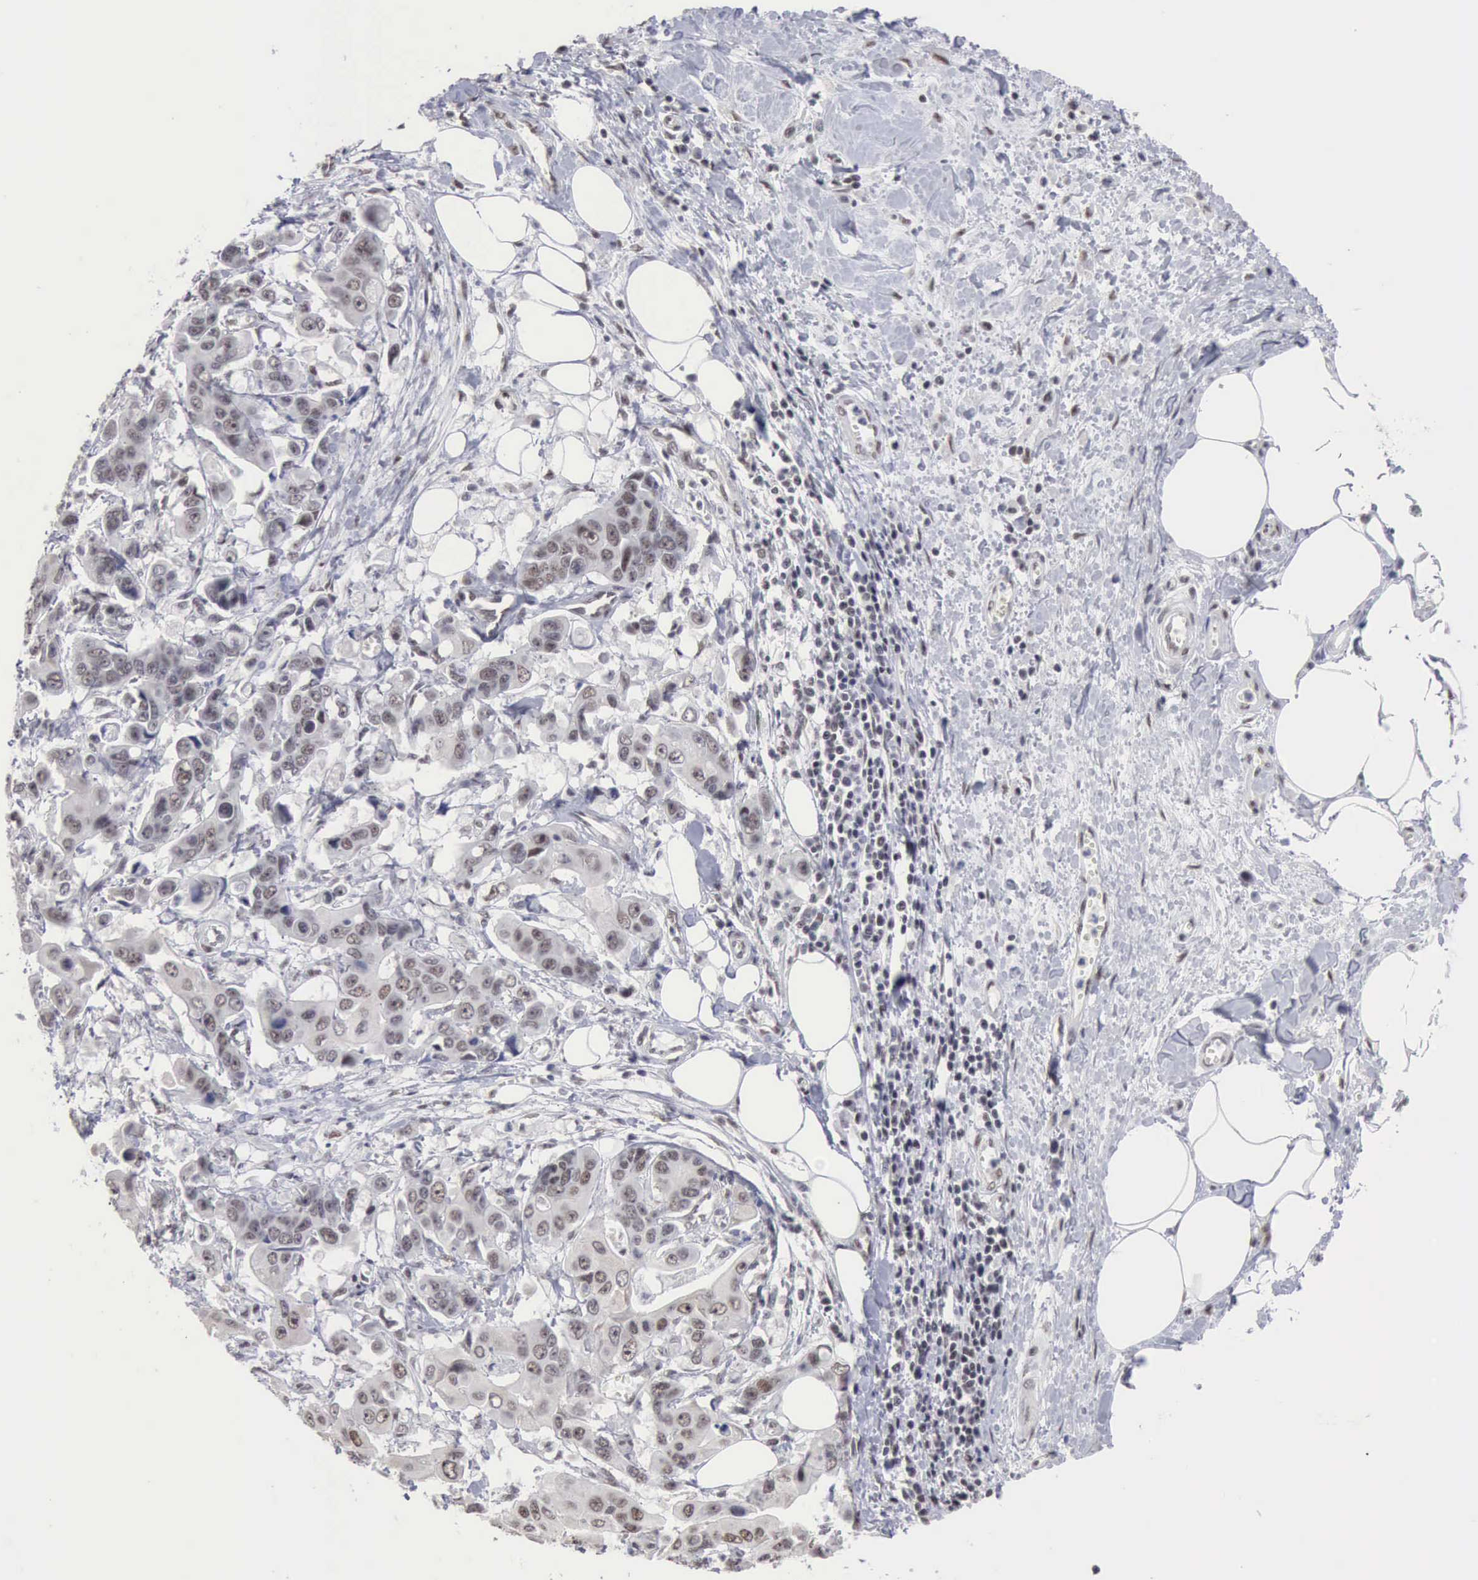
{"staining": {"intensity": "weak", "quantity": "<25%", "location": "nuclear"}, "tissue": "stomach cancer", "cell_type": "Tumor cells", "image_type": "cancer", "snomed": [{"axis": "morphology", "description": "Adenocarcinoma, NOS"}, {"axis": "topography", "description": "Stomach, upper"}], "caption": "Stomach cancer (adenocarcinoma) was stained to show a protein in brown. There is no significant positivity in tumor cells. The staining was performed using DAB (3,3'-diaminobenzidine) to visualize the protein expression in brown, while the nuclei were stained in blue with hematoxylin (Magnification: 20x).", "gene": "TAF1", "patient": {"sex": "male", "age": 80}}